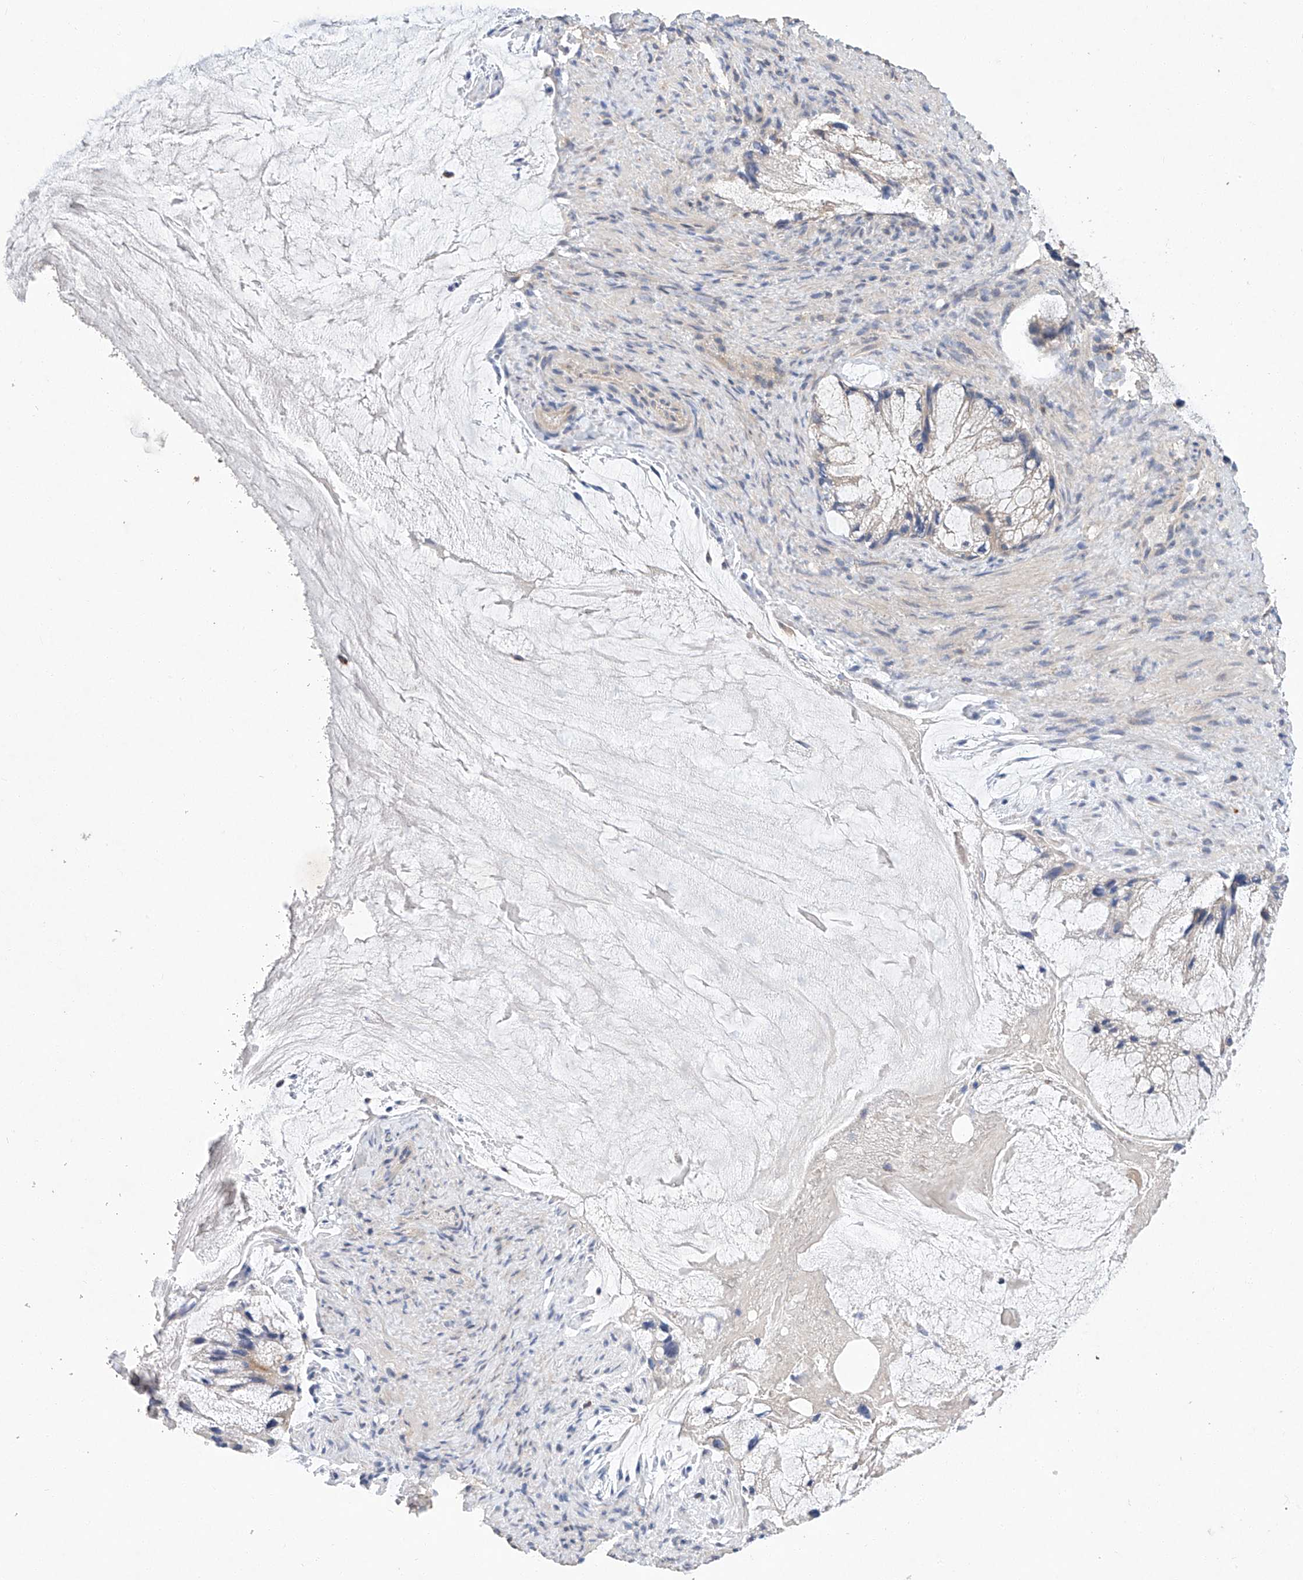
{"staining": {"intensity": "negative", "quantity": "none", "location": "none"}, "tissue": "ovarian cancer", "cell_type": "Tumor cells", "image_type": "cancer", "snomed": [{"axis": "morphology", "description": "Cystadenocarcinoma, mucinous, NOS"}, {"axis": "topography", "description": "Ovary"}], "caption": "Tumor cells show no significant protein positivity in ovarian mucinous cystadenocarcinoma.", "gene": "AMD1", "patient": {"sex": "female", "age": 37}}